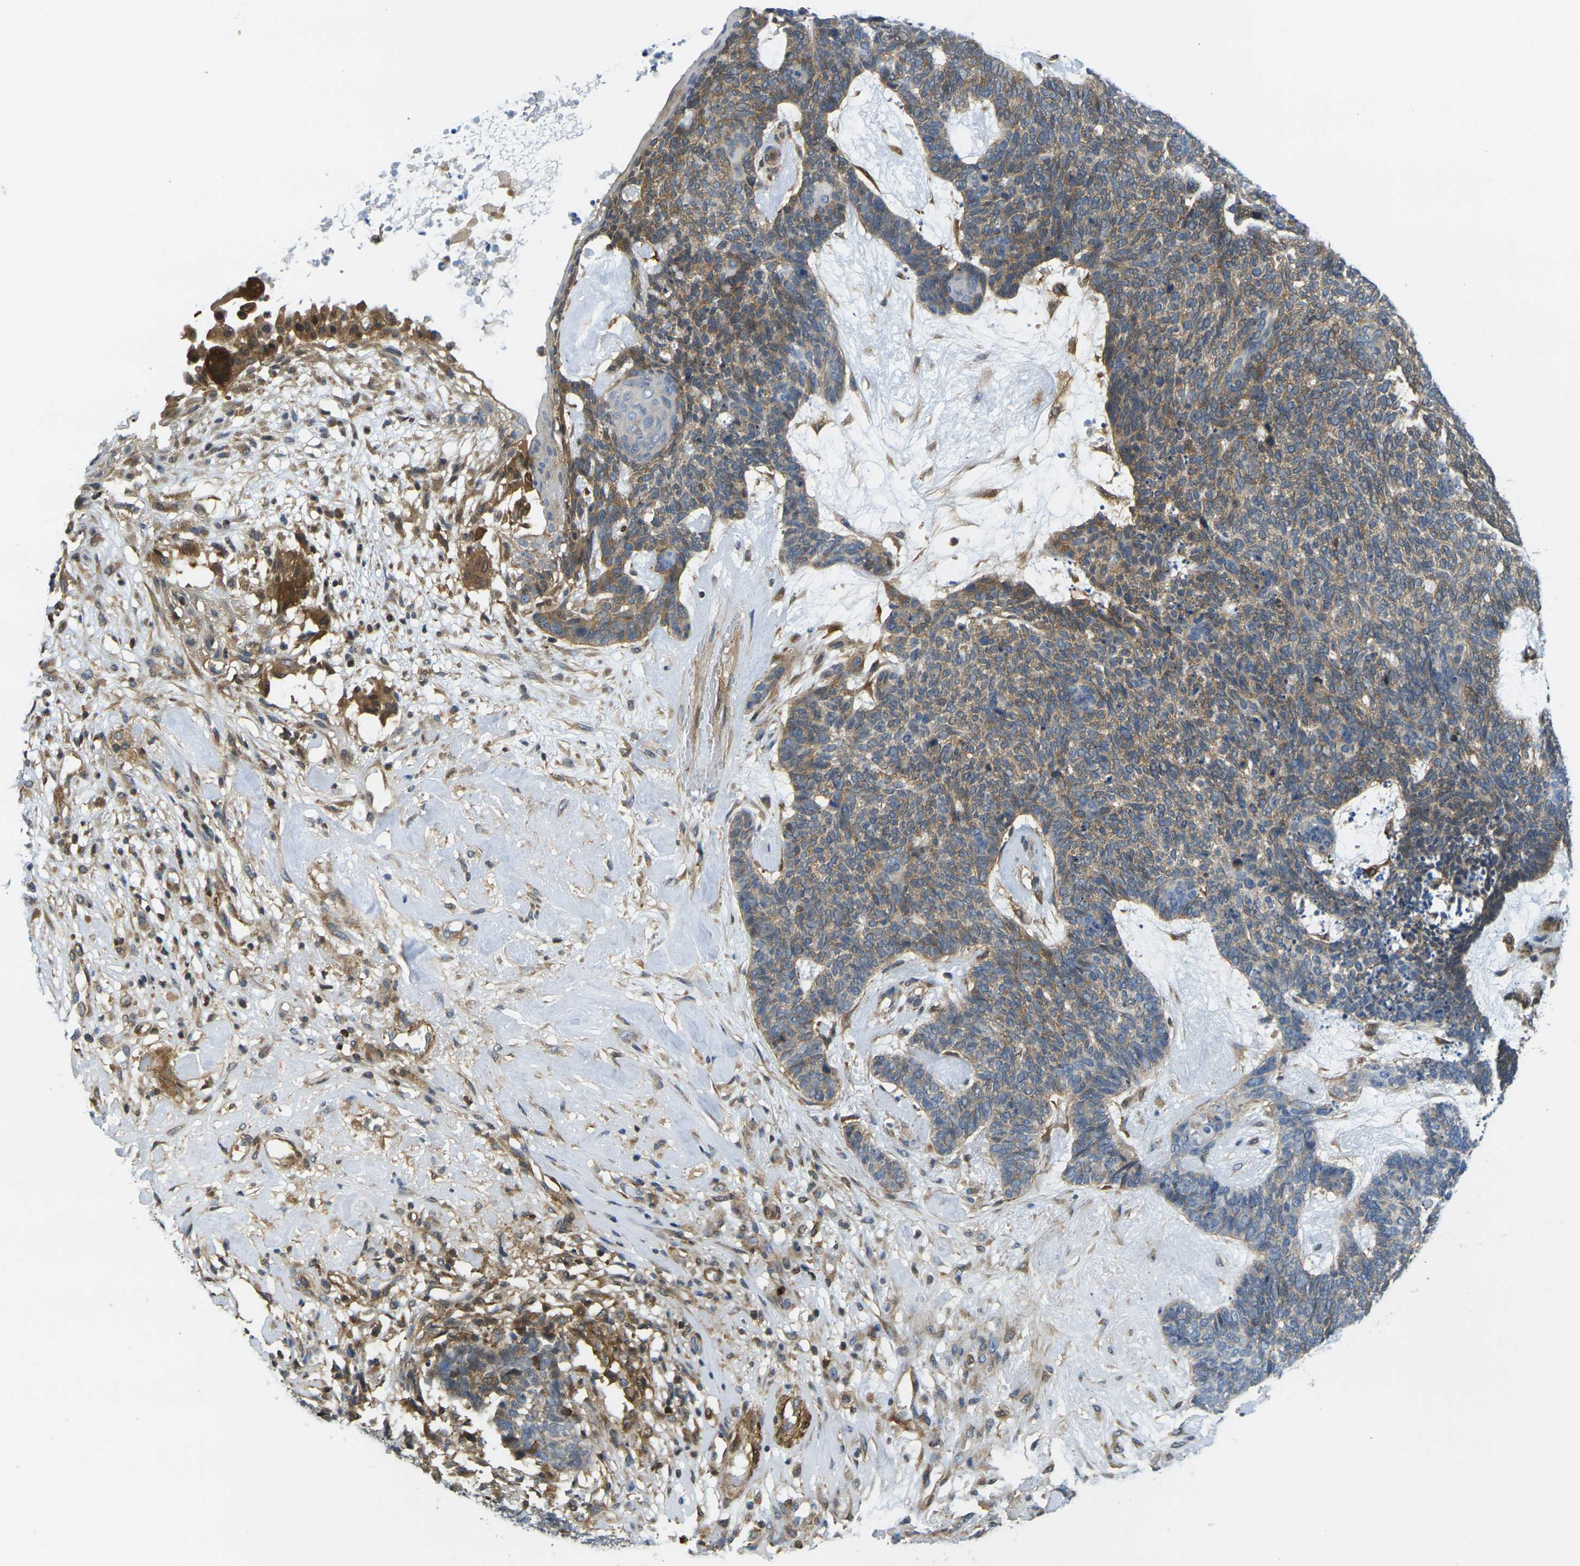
{"staining": {"intensity": "moderate", "quantity": "25%-75%", "location": "cytoplasmic/membranous"}, "tissue": "skin cancer", "cell_type": "Tumor cells", "image_type": "cancer", "snomed": [{"axis": "morphology", "description": "Basal cell carcinoma"}, {"axis": "topography", "description": "Skin"}], "caption": "Skin cancer (basal cell carcinoma) stained with a protein marker displays moderate staining in tumor cells.", "gene": "LASP1", "patient": {"sex": "female", "age": 84}}